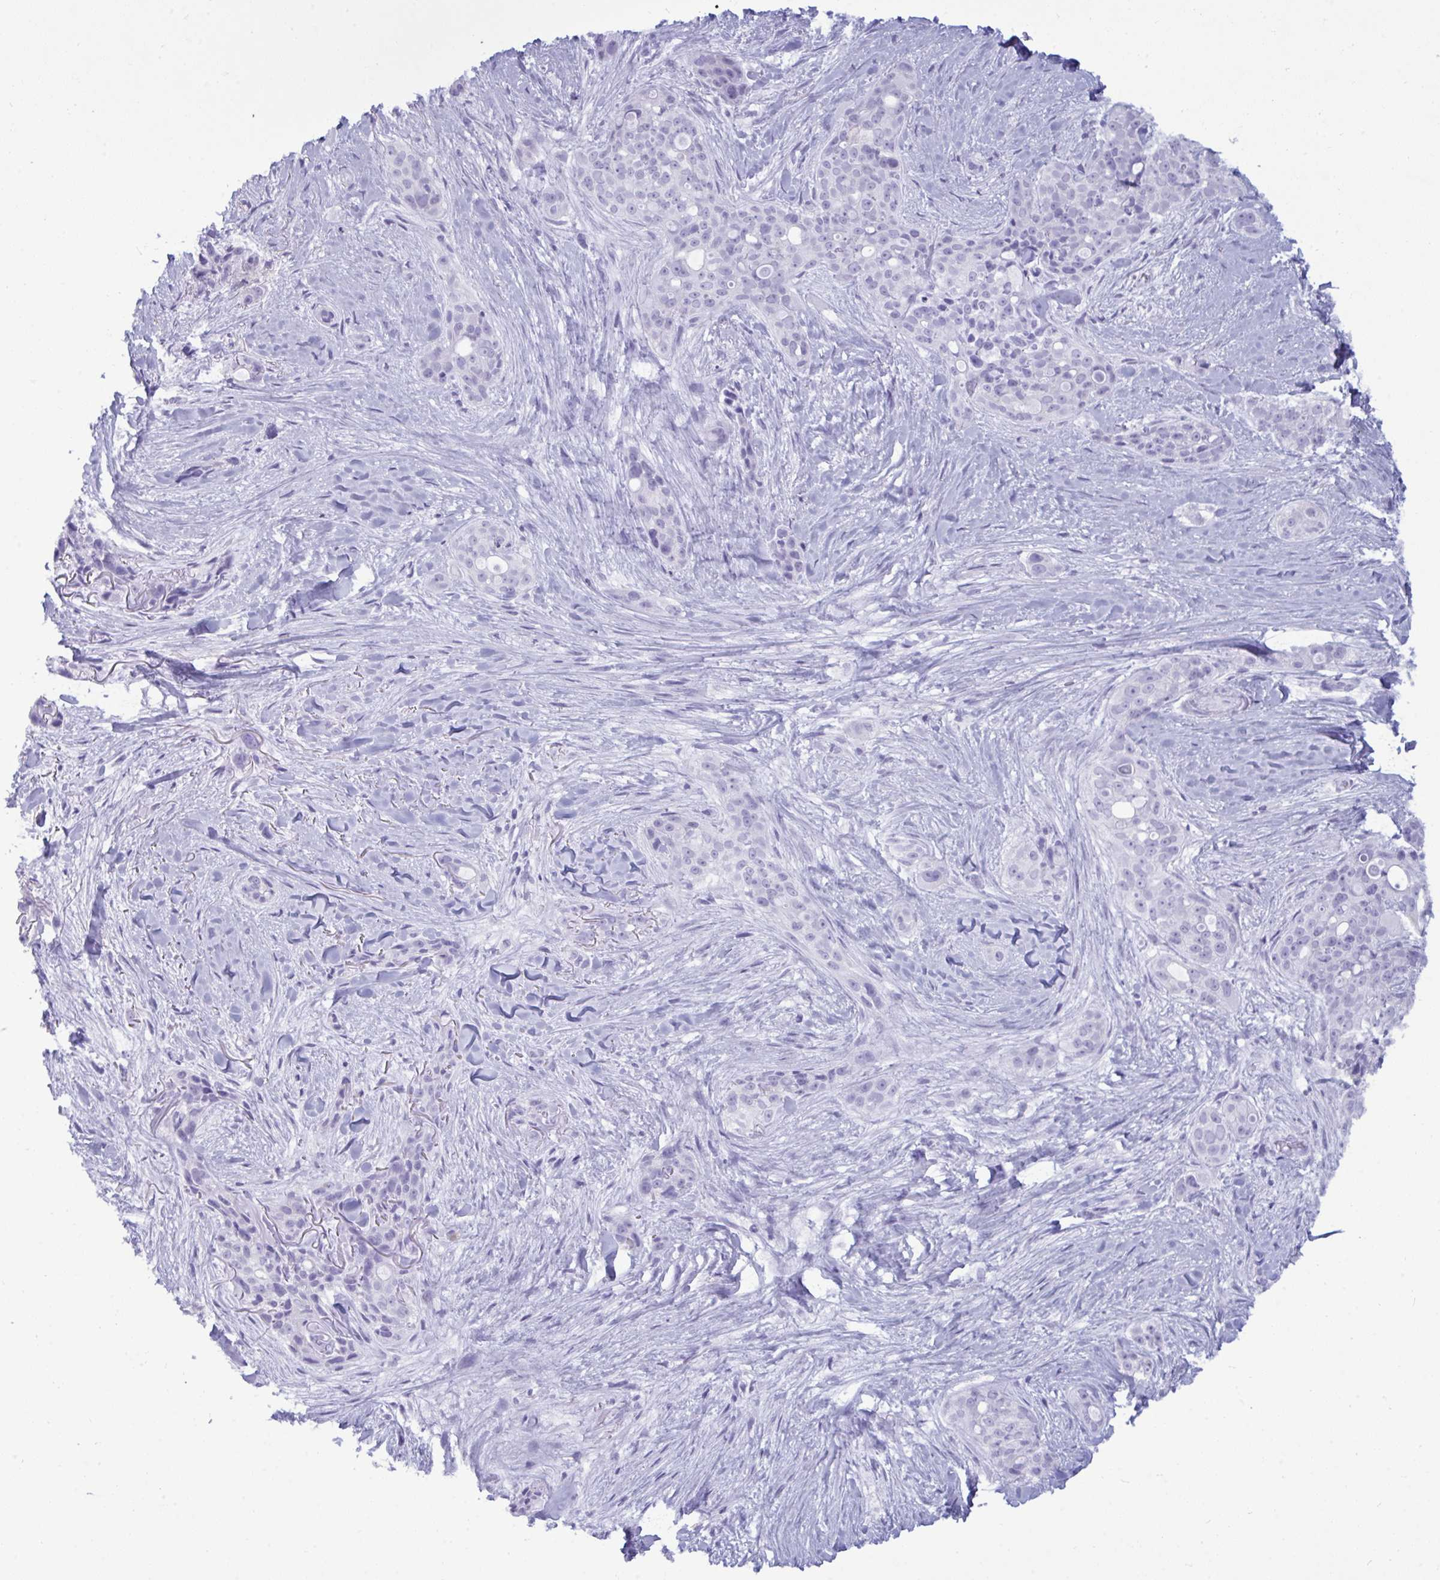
{"staining": {"intensity": "negative", "quantity": "none", "location": "none"}, "tissue": "skin cancer", "cell_type": "Tumor cells", "image_type": "cancer", "snomed": [{"axis": "morphology", "description": "Basal cell carcinoma"}, {"axis": "topography", "description": "Skin"}], "caption": "Image shows no protein positivity in tumor cells of skin basal cell carcinoma tissue.", "gene": "ANKRD60", "patient": {"sex": "female", "age": 79}}